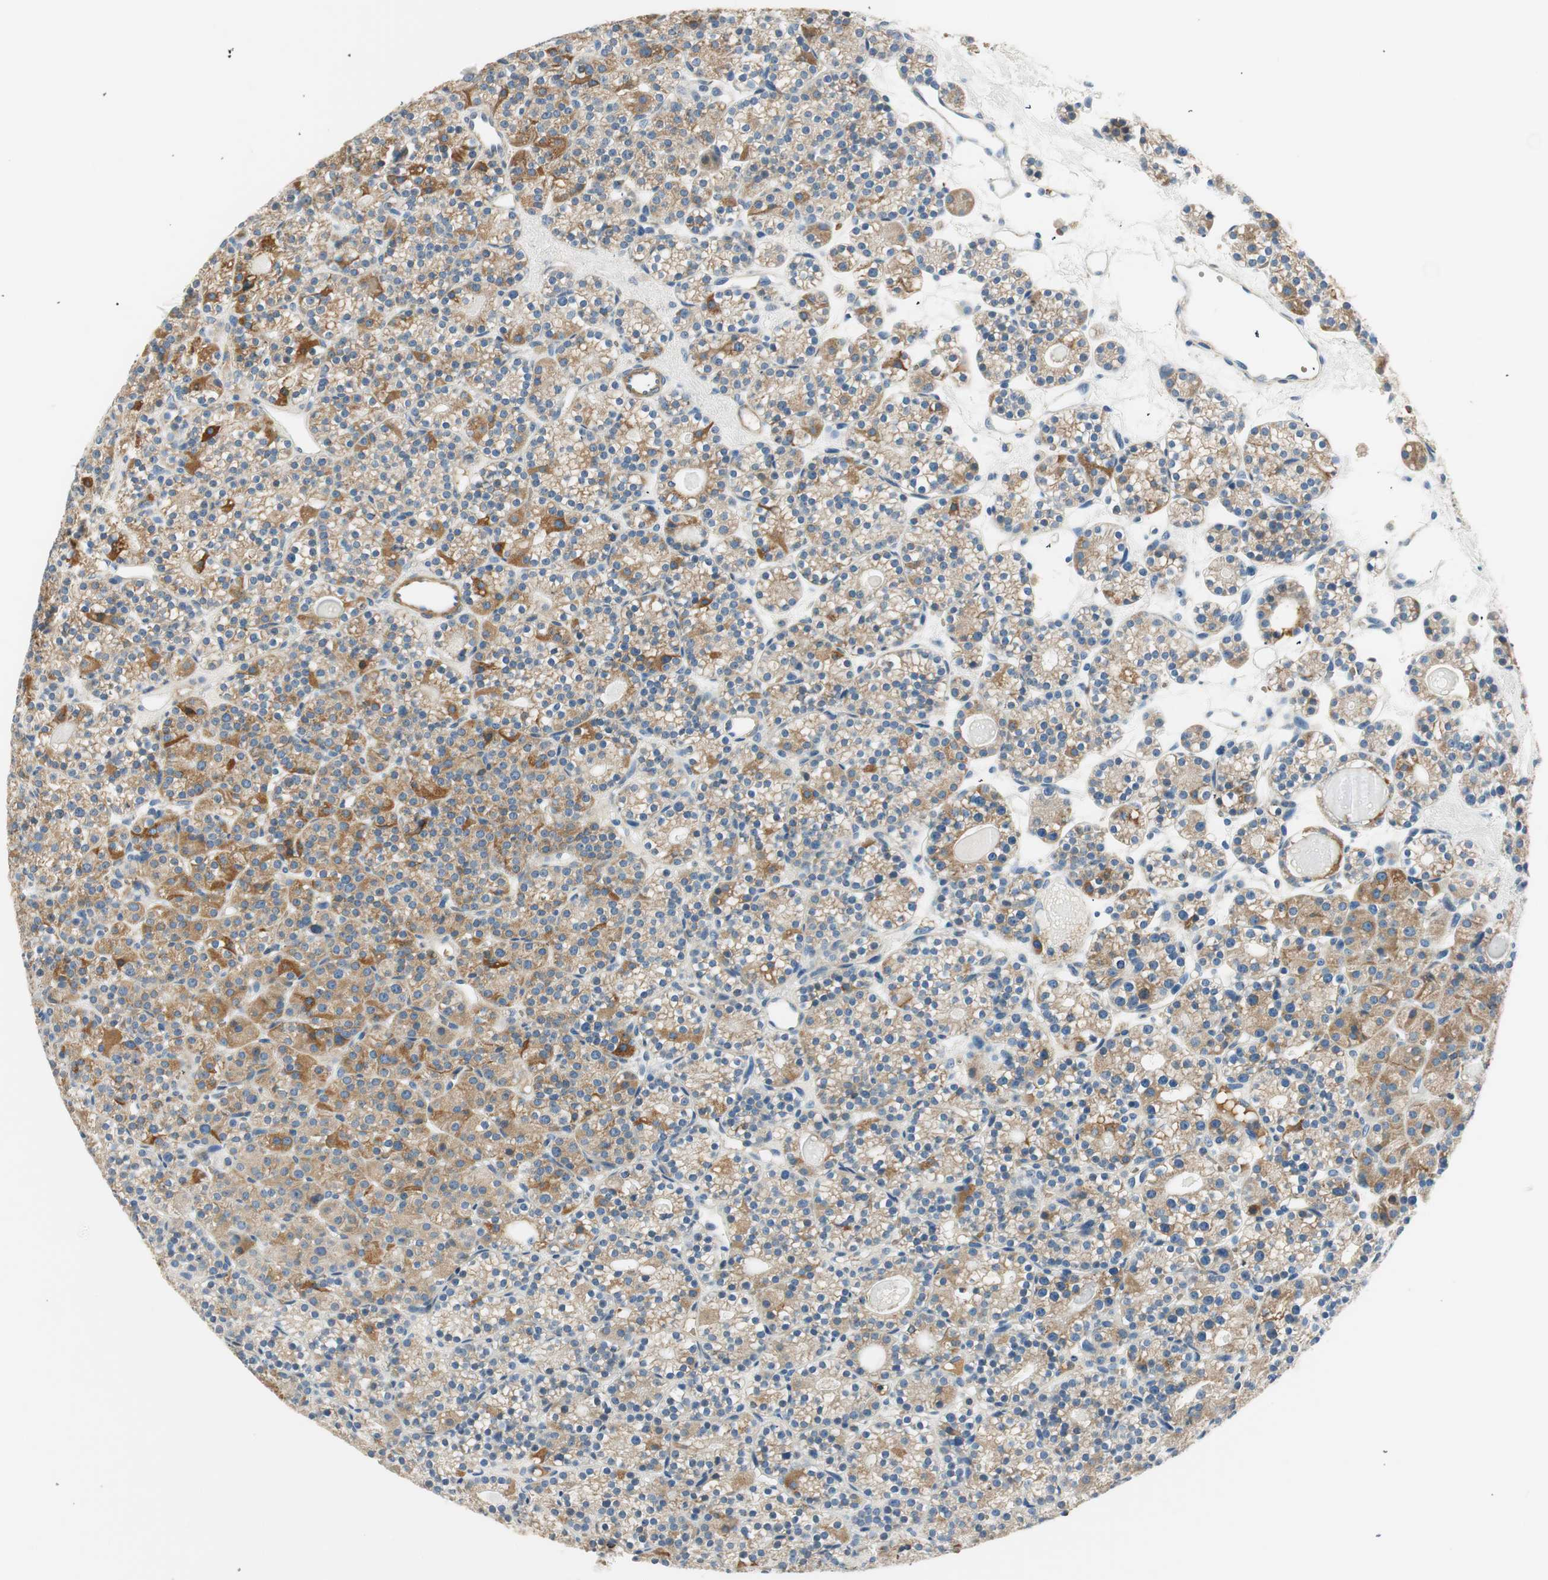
{"staining": {"intensity": "moderate", "quantity": "25%-75%", "location": "cytoplasmic/membranous"}, "tissue": "parathyroid gland", "cell_type": "Glandular cells", "image_type": "normal", "snomed": [{"axis": "morphology", "description": "Normal tissue, NOS"}, {"axis": "topography", "description": "Parathyroid gland"}], "caption": "High-power microscopy captured an immunohistochemistry (IHC) histopathology image of unremarkable parathyroid gland, revealing moderate cytoplasmic/membranous expression in approximately 25%-75% of glandular cells. The staining is performed using DAB brown chromogen to label protein expression. The nuclei are counter-stained blue using hematoxylin.", "gene": "RORB", "patient": {"sex": "female", "age": 64}}